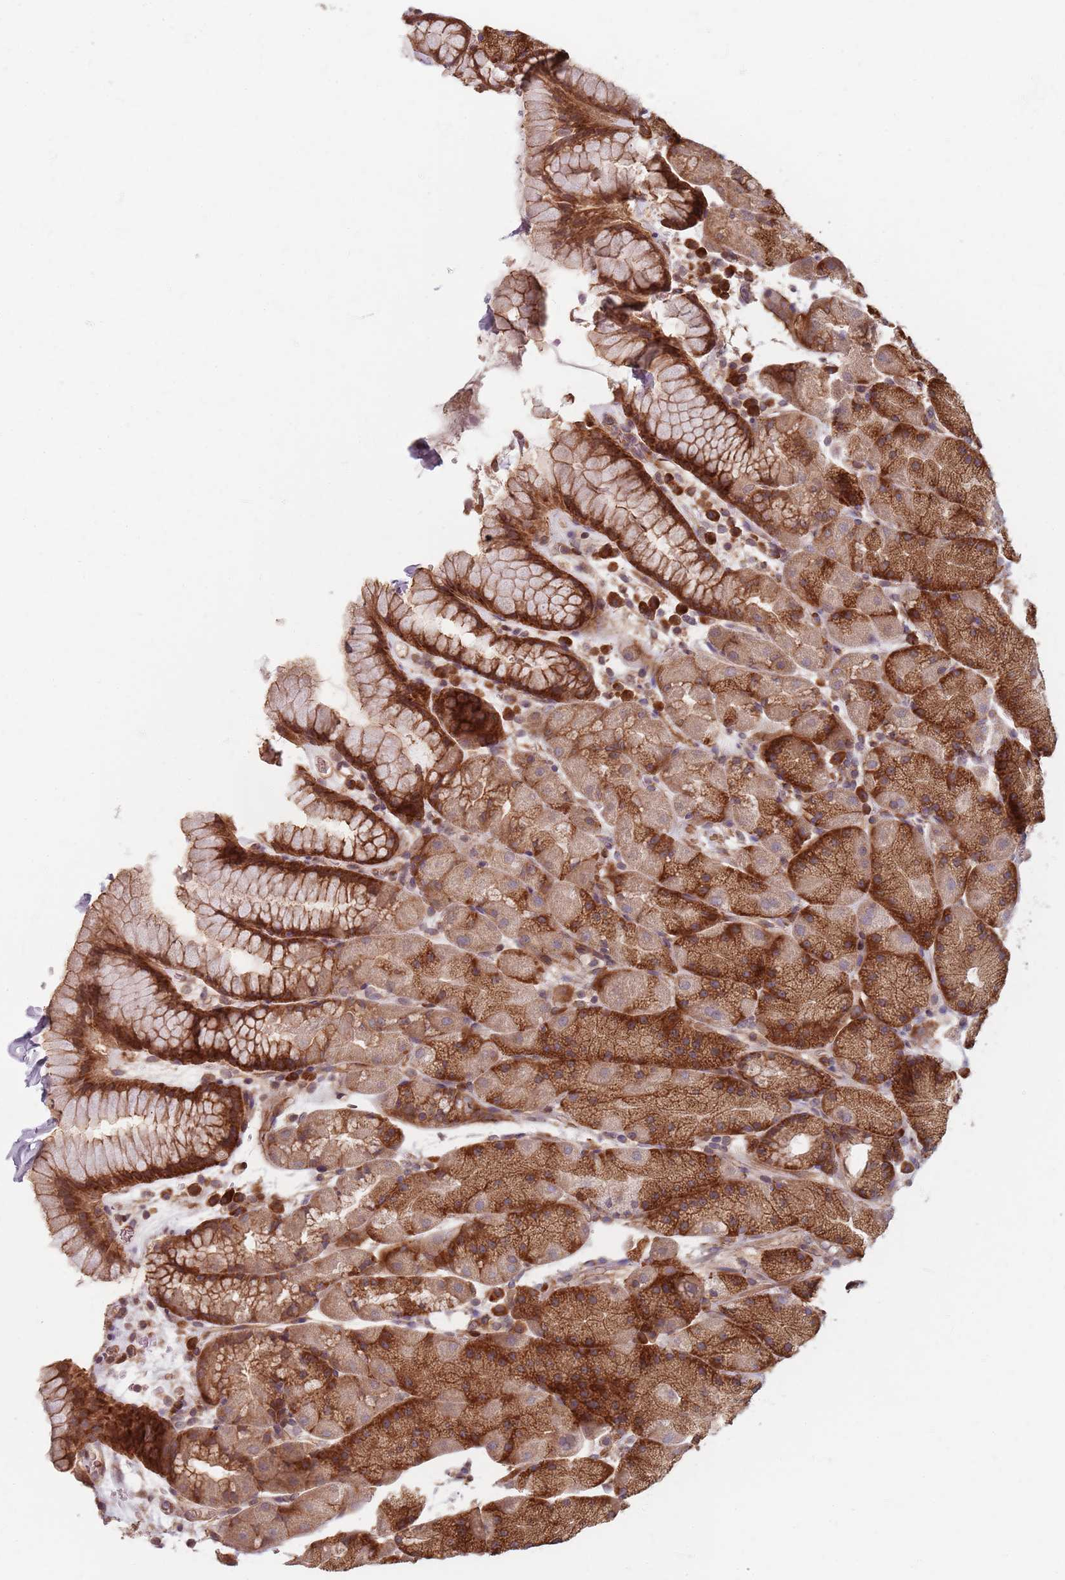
{"staining": {"intensity": "strong", "quantity": ">75%", "location": "cytoplasmic/membranous"}, "tissue": "stomach", "cell_type": "Glandular cells", "image_type": "normal", "snomed": [{"axis": "morphology", "description": "Normal tissue, NOS"}, {"axis": "topography", "description": "Stomach, upper"}, {"axis": "topography", "description": "Stomach, lower"}], "caption": "Strong cytoplasmic/membranous expression for a protein is present in approximately >75% of glandular cells of benign stomach using immunohistochemistry (IHC).", "gene": "NOTCH3", "patient": {"sex": "male", "age": 67}}